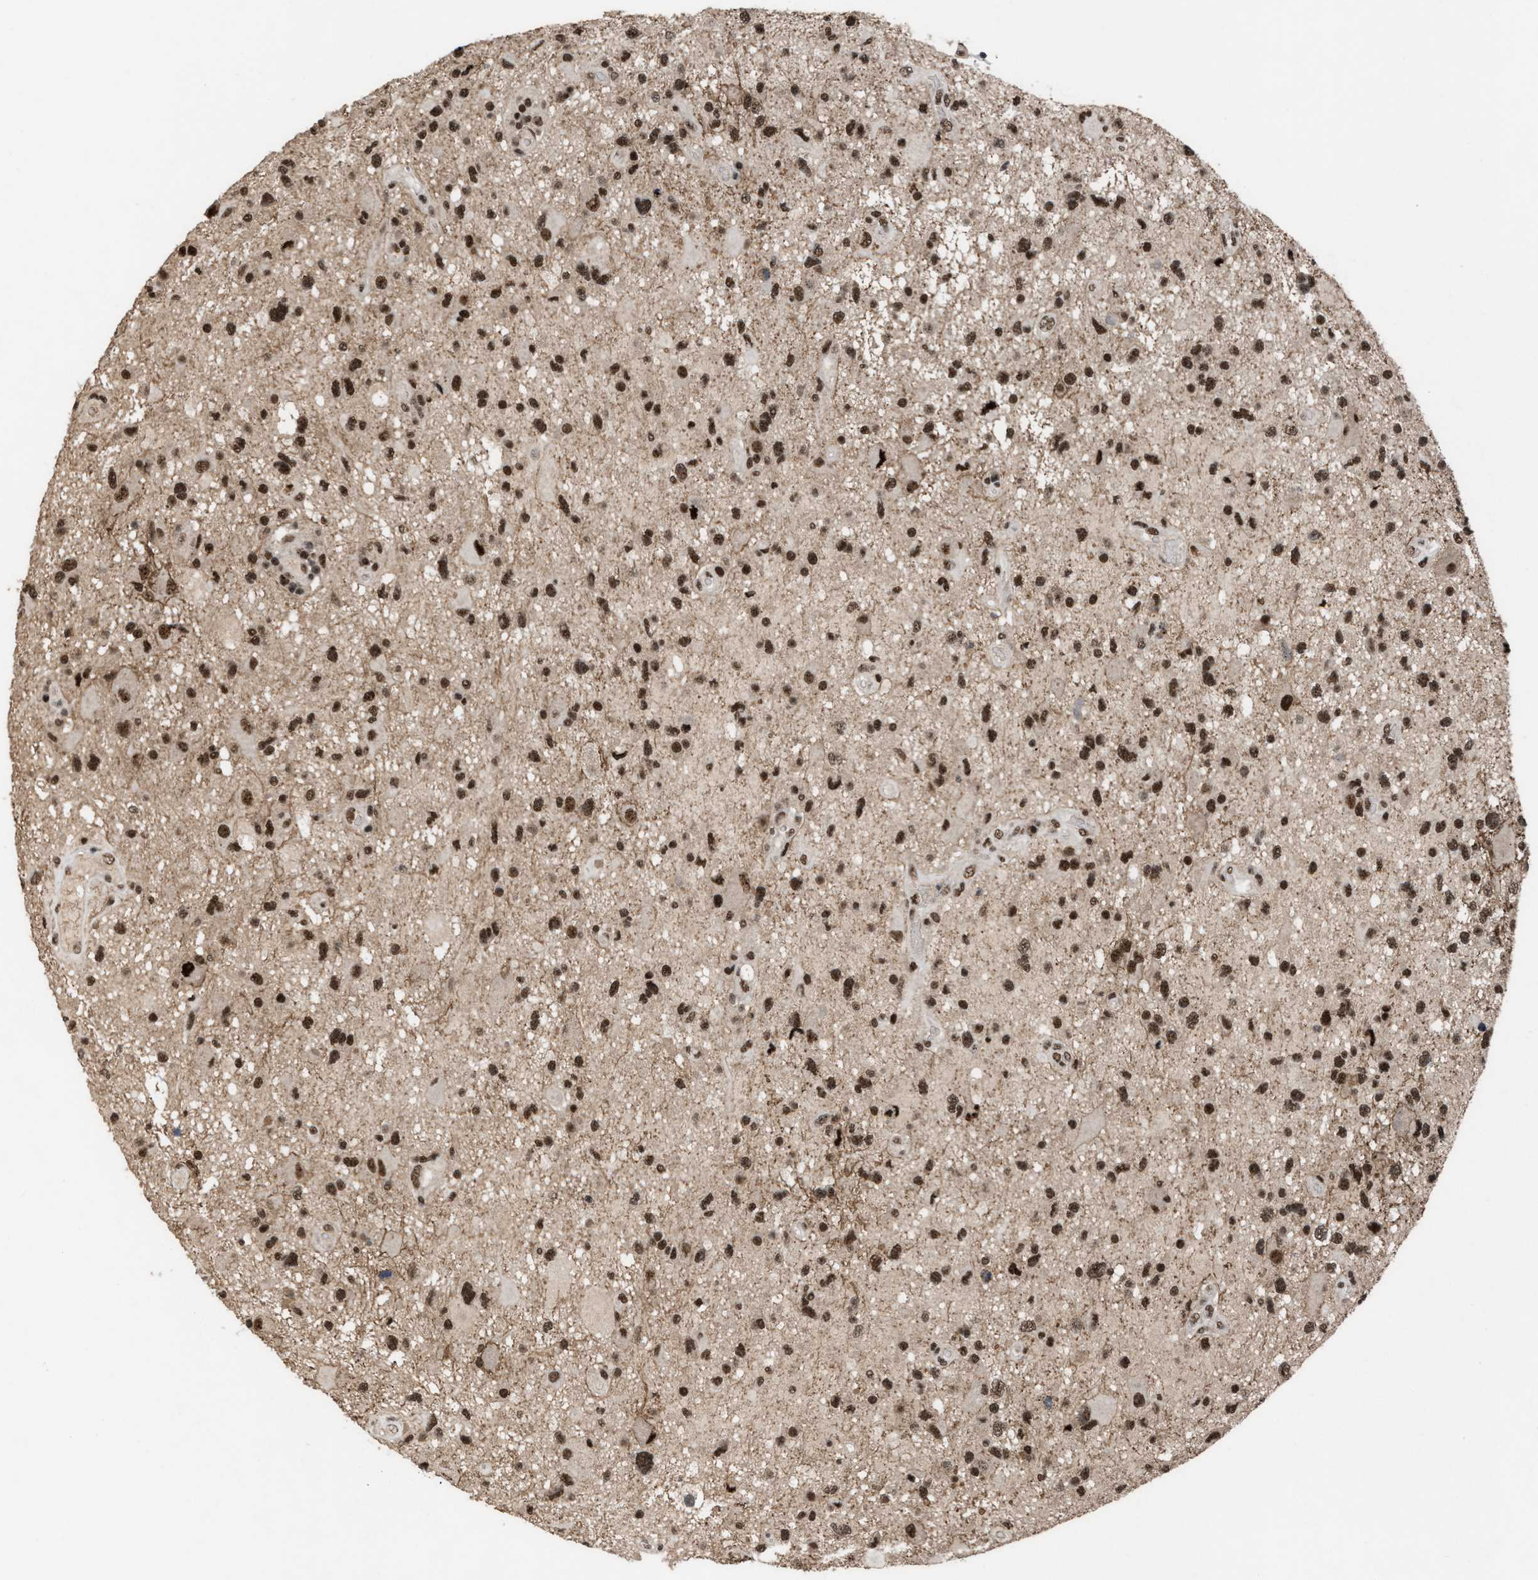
{"staining": {"intensity": "strong", "quantity": ">75%", "location": "nuclear"}, "tissue": "glioma", "cell_type": "Tumor cells", "image_type": "cancer", "snomed": [{"axis": "morphology", "description": "Glioma, malignant, High grade"}, {"axis": "topography", "description": "Brain"}], "caption": "High-grade glioma (malignant) stained with a protein marker shows strong staining in tumor cells.", "gene": "PRPF4", "patient": {"sex": "male", "age": 33}}